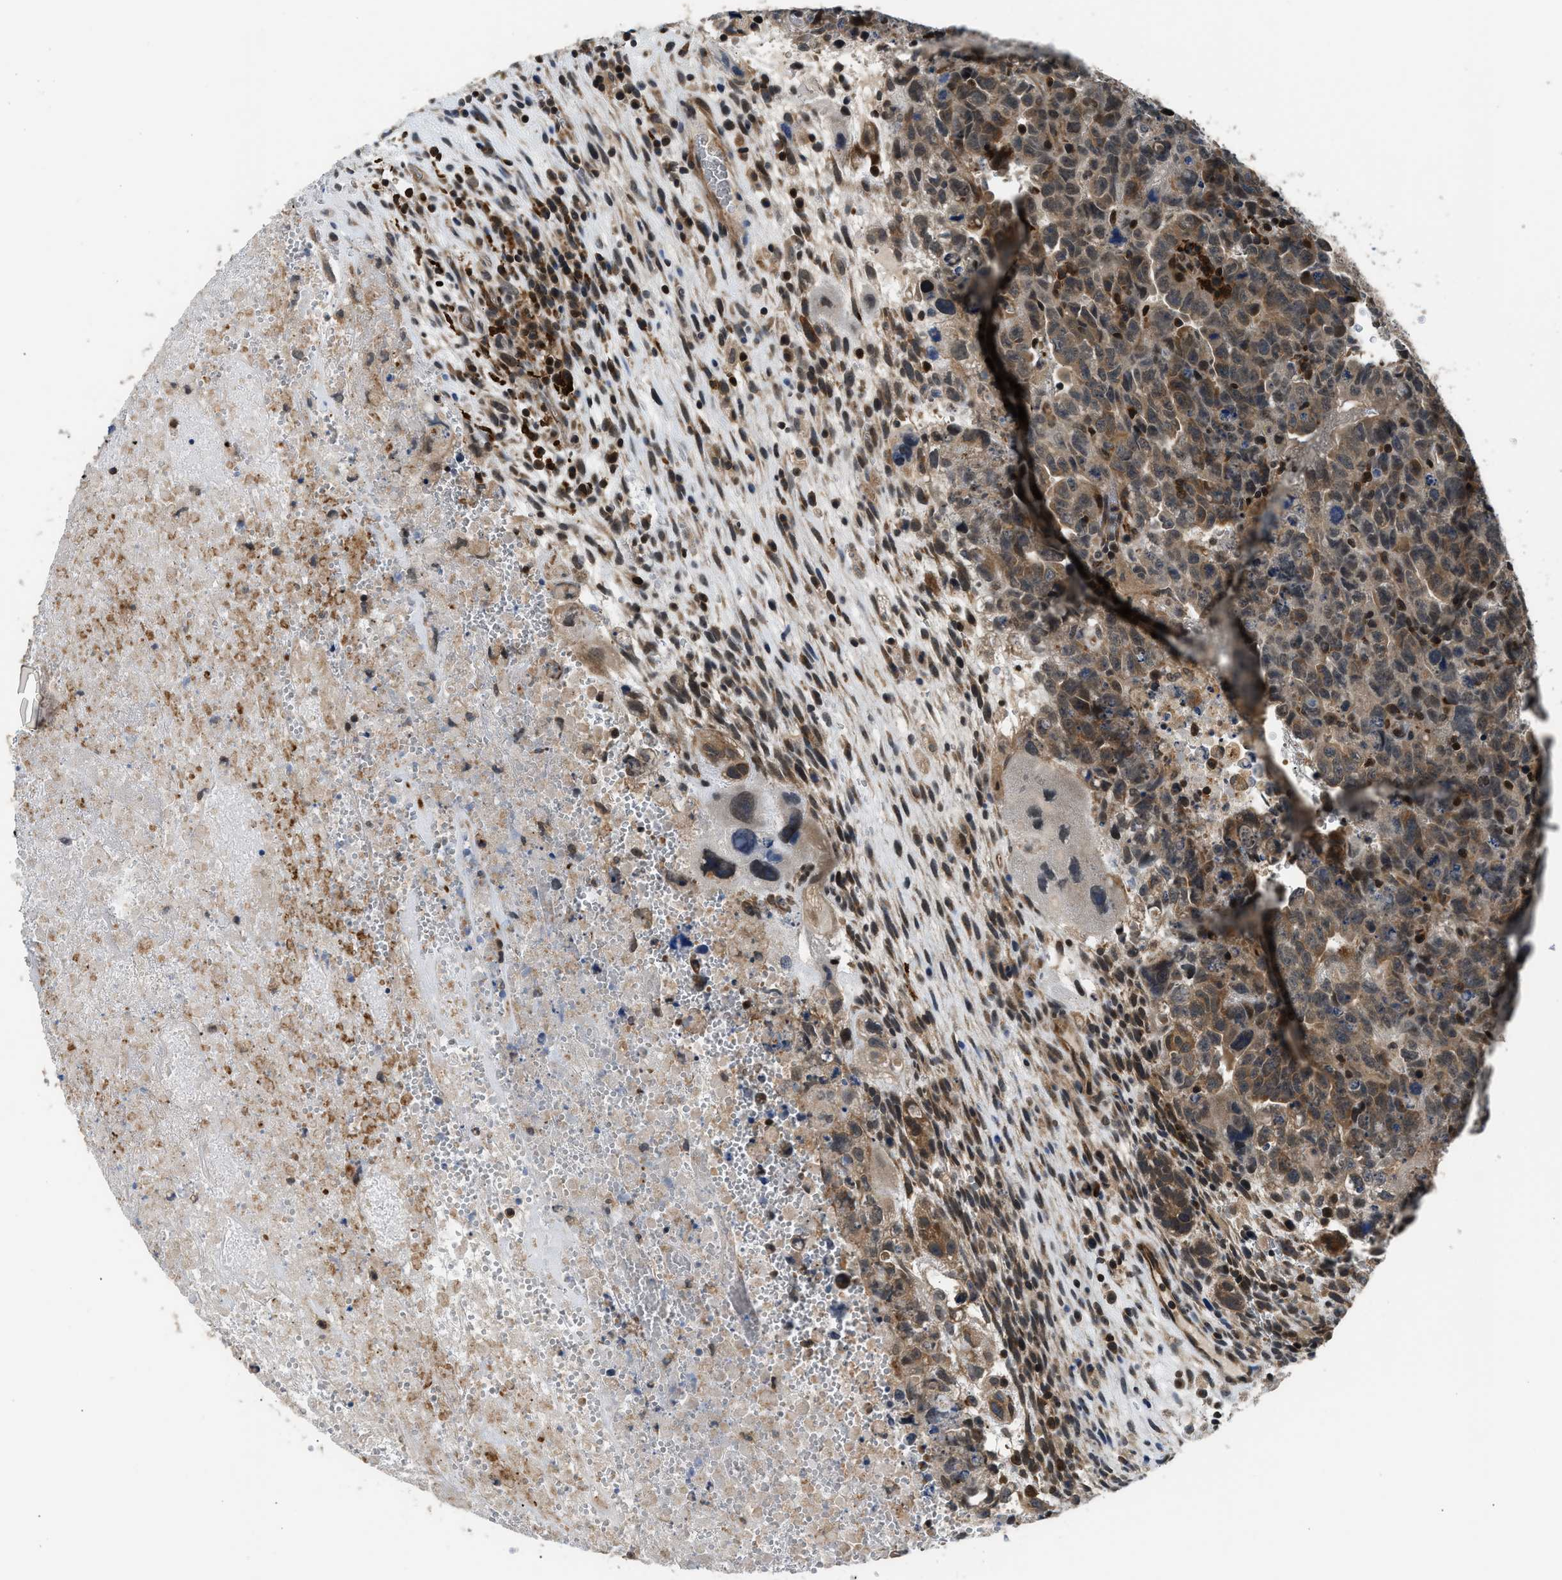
{"staining": {"intensity": "moderate", "quantity": ">75%", "location": "cytoplasmic/membranous"}, "tissue": "testis cancer", "cell_type": "Tumor cells", "image_type": "cancer", "snomed": [{"axis": "morphology", "description": "Carcinoma, Embryonal, NOS"}, {"axis": "topography", "description": "Testis"}], "caption": "Testis cancer (embryonal carcinoma) stained for a protein (brown) demonstrates moderate cytoplasmic/membranous positive staining in about >75% of tumor cells.", "gene": "MTMR1", "patient": {"sex": "male", "age": 28}}